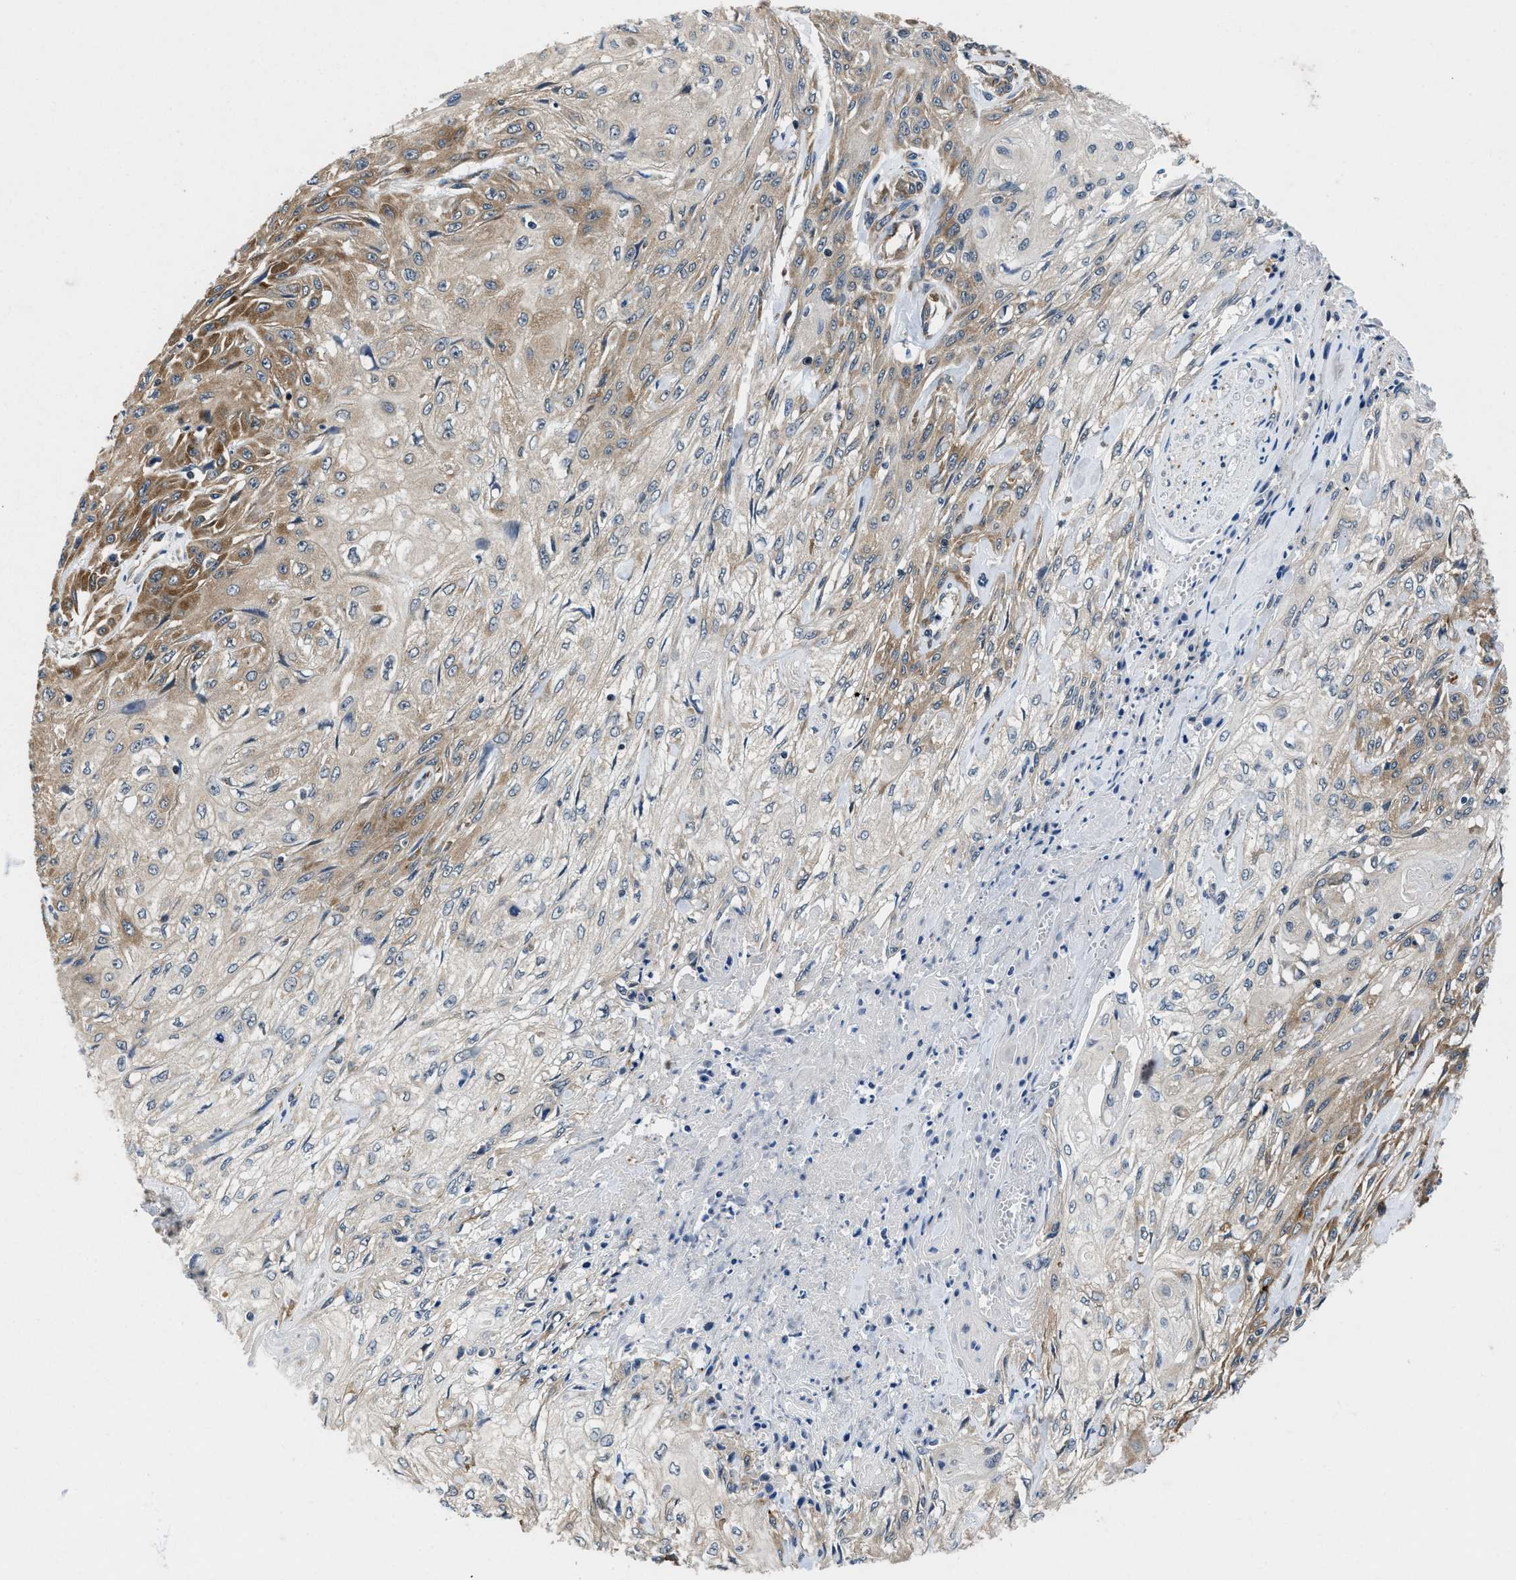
{"staining": {"intensity": "moderate", "quantity": "25%-75%", "location": "cytoplasmic/membranous"}, "tissue": "skin cancer", "cell_type": "Tumor cells", "image_type": "cancer", "snomed": [{"axis": "morphology", "description": "Squamous cell carcinoma, NOS"}, {"axis": "morphology", "description": "Squamous cell carcinoma, metastatic, NOS"}, {"axis": "topography", "description": "Skin"}, {"axis": "topography", "description": "Lymph node"}], "caption": "Immunohistochemistry image of human skin cancer (metastatic squamous cell carcinoma) stained for a protein (brown), which exhibits medium levels of moderate cytoplasmic/membranous expression in approximately 25%-75% of tumor cells.", "gene": "PA2G4", "patient": {"sex": "male", "age": 75}}